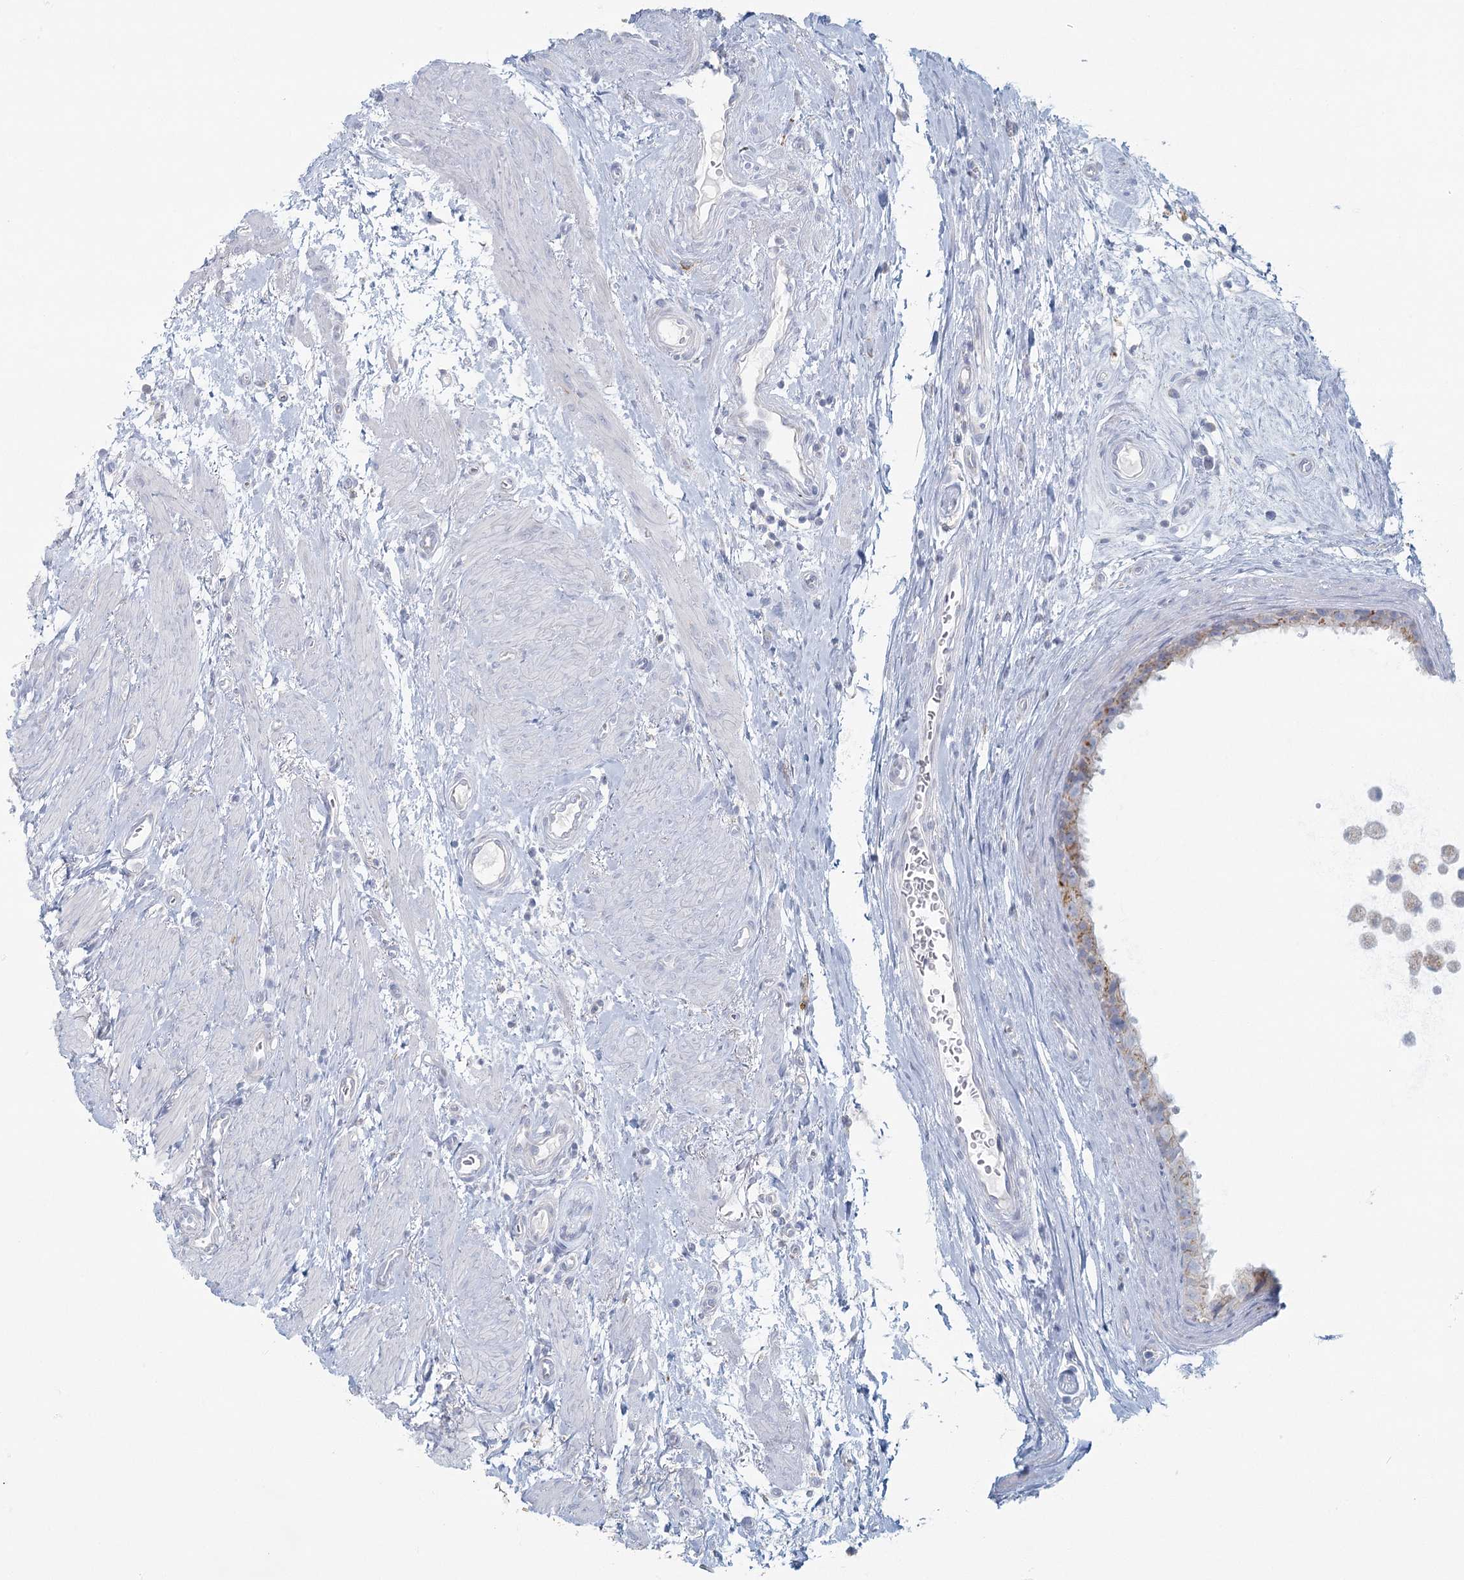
{"staining": {"intensity": "moderate", "quantity": "<25%", "location": "cytoplasmic/membranous"}, "tissue": "epididymis", "cell_type": "Glandular cells", "image_type": "normal", "snomed": [{"axis": "morphology", "description": "Normal tissue, NOS"}, {"axis": "morphology", "description": "Inflammation, NOS"}, {"axis": "topography", "description": "Epididymis"}], "caption": "Protein analysis of unremarkable epididymis displays moderate cytoplasmic/membranous expression in approximately <25% of glandular cells. Using DAB (3,3'-diaminobenzidine) (brown) and hematoxylin (blue) stains, captured at high magnification using brightfield microscopy.", "gene": "BPHL", "patient": {"sex": "male", "age": 85}}